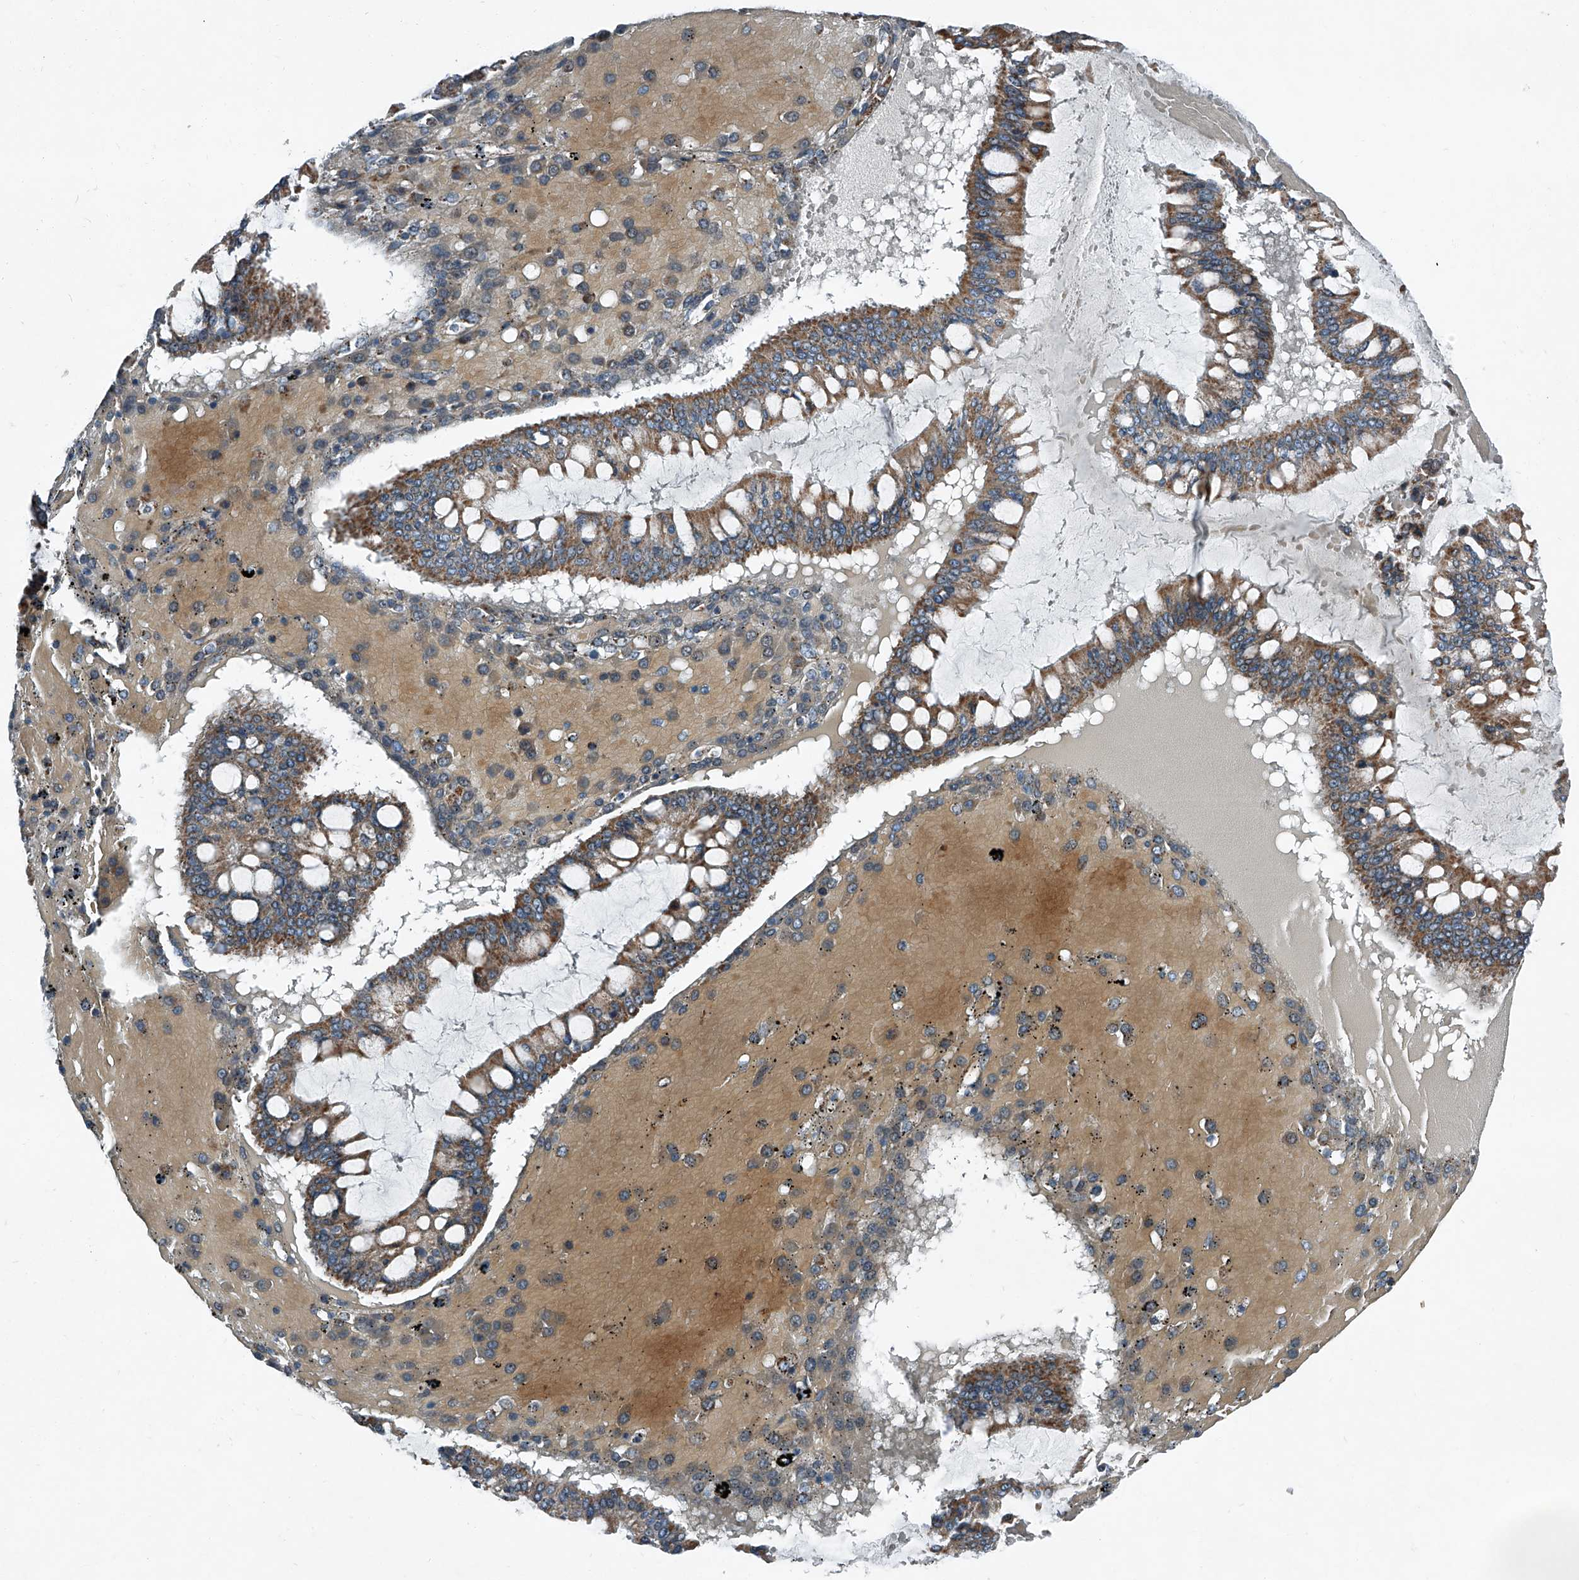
{"staining": {"intensity": "moderate", "quantity": ">75%", "location": "cytoplasmic/membranous"}, "tissue": "ovarian cancer", "cell_type": "Tumor cells", "image_type": "cancer", "snomed": [{"axis": "morphology", "description": "Cystadenocarcinoma, mucinous, NOS"}, {"axis": "topography", "description": "Ovary"}], "caption": "Protein staining shows moderate cytoplasmic/membranous staining in approximately >75% of tumor cells in ovarian cancer (mucinous cystadenocarcinoma). (Stains: DAB in brown, nuclei in blue, Microscopy: brightfield microscopy at high magnification).", "gene": "CHRNA7", "patient": {"sex": "female", "age": 73}}